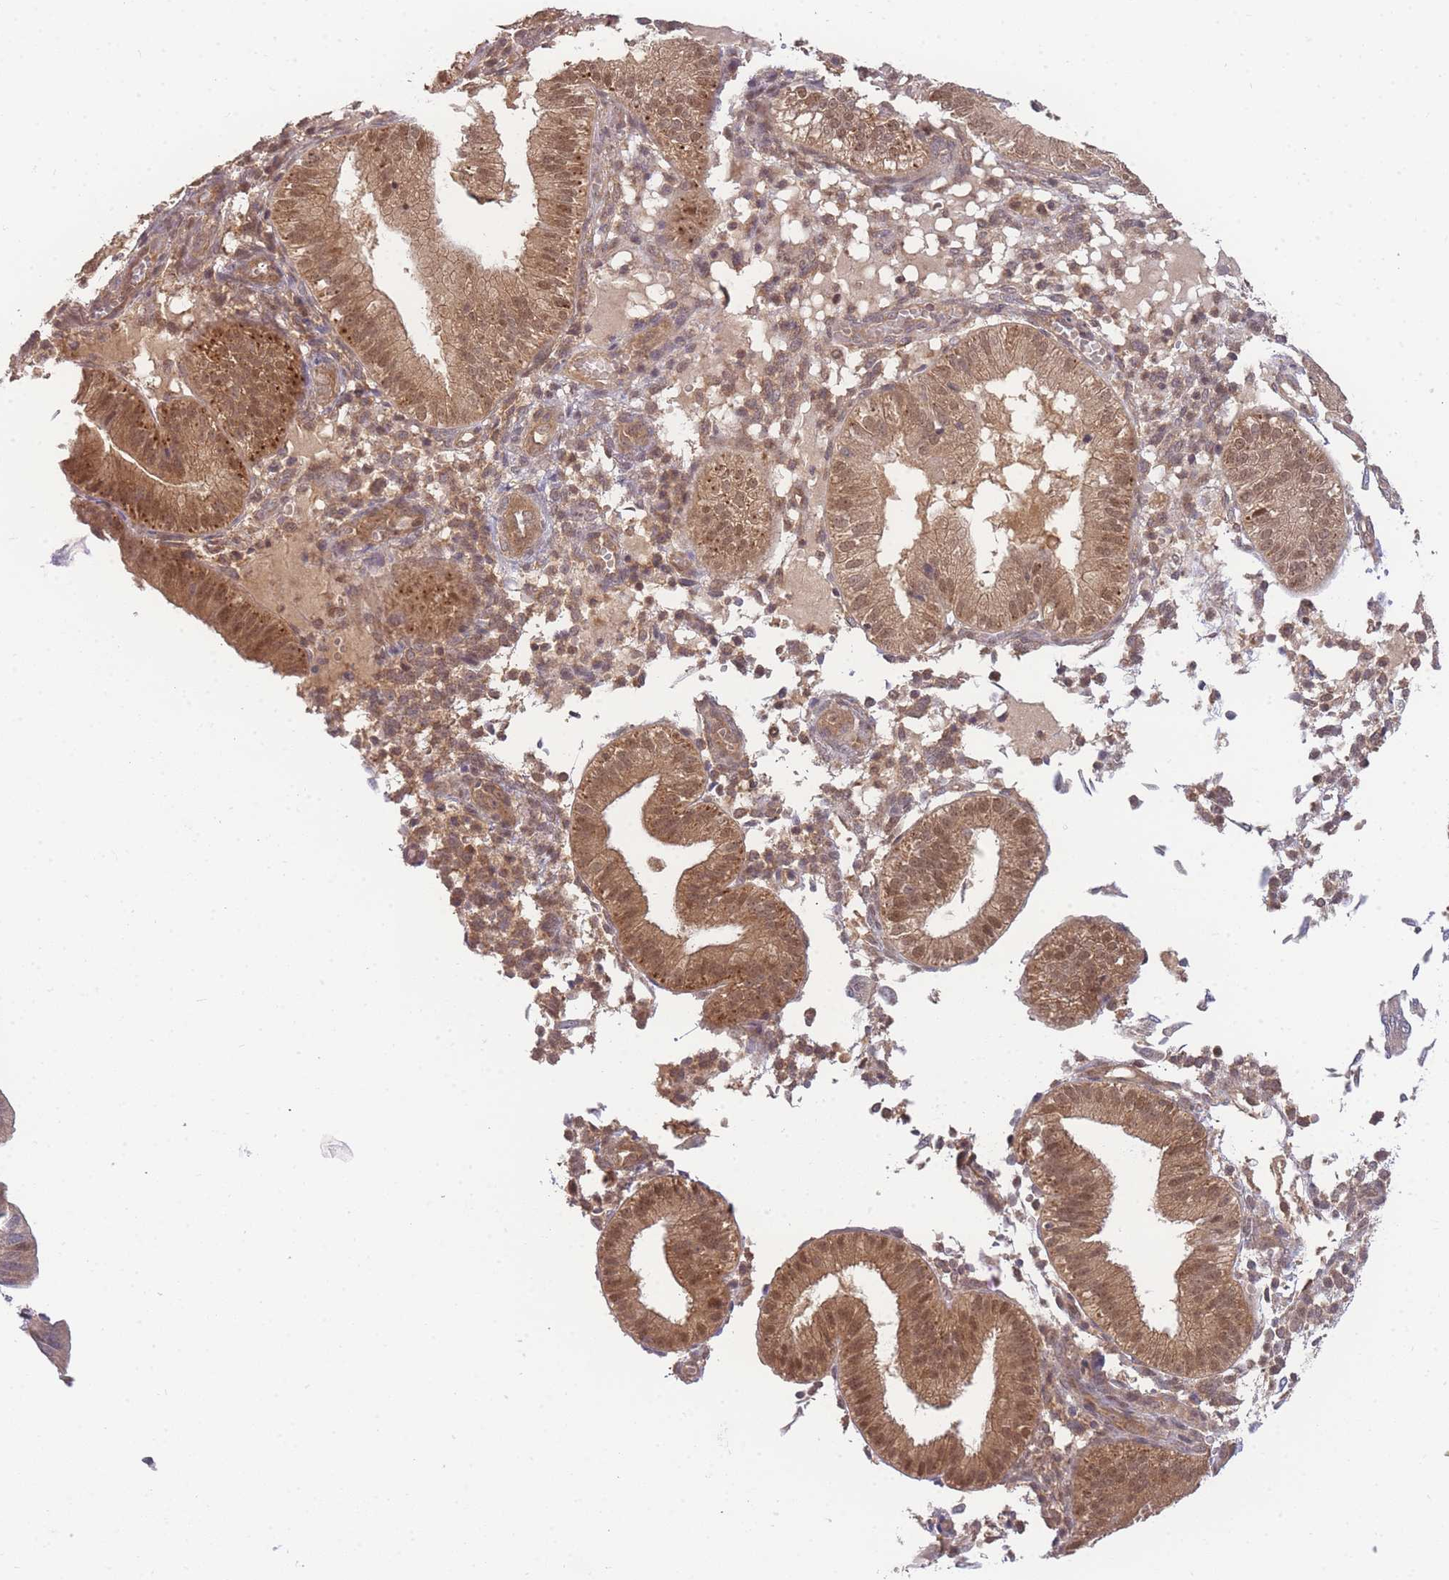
{"staining": {"intensity": "moderate", "quantity": "<25%", "location": "cytoplasmic/membranous"}, "tissue": "endometrium", "cell_type": "Cells in endometrial stroma", "image_type": "normal", "snomed": [{"axis": "morphology", "description": "Normal tissue, NOS"}, {"axis": "topography", "description": "Endometrium"}], "caption": "Immunohistochemical staining of normal endometrium demonstrates low levels of moderate cytoplasmic/membranous expression in approximately <25% of cells in endometrial stroma.", "gene": "KIAA1191", "patient": {"sex": "female", "age": 39}}